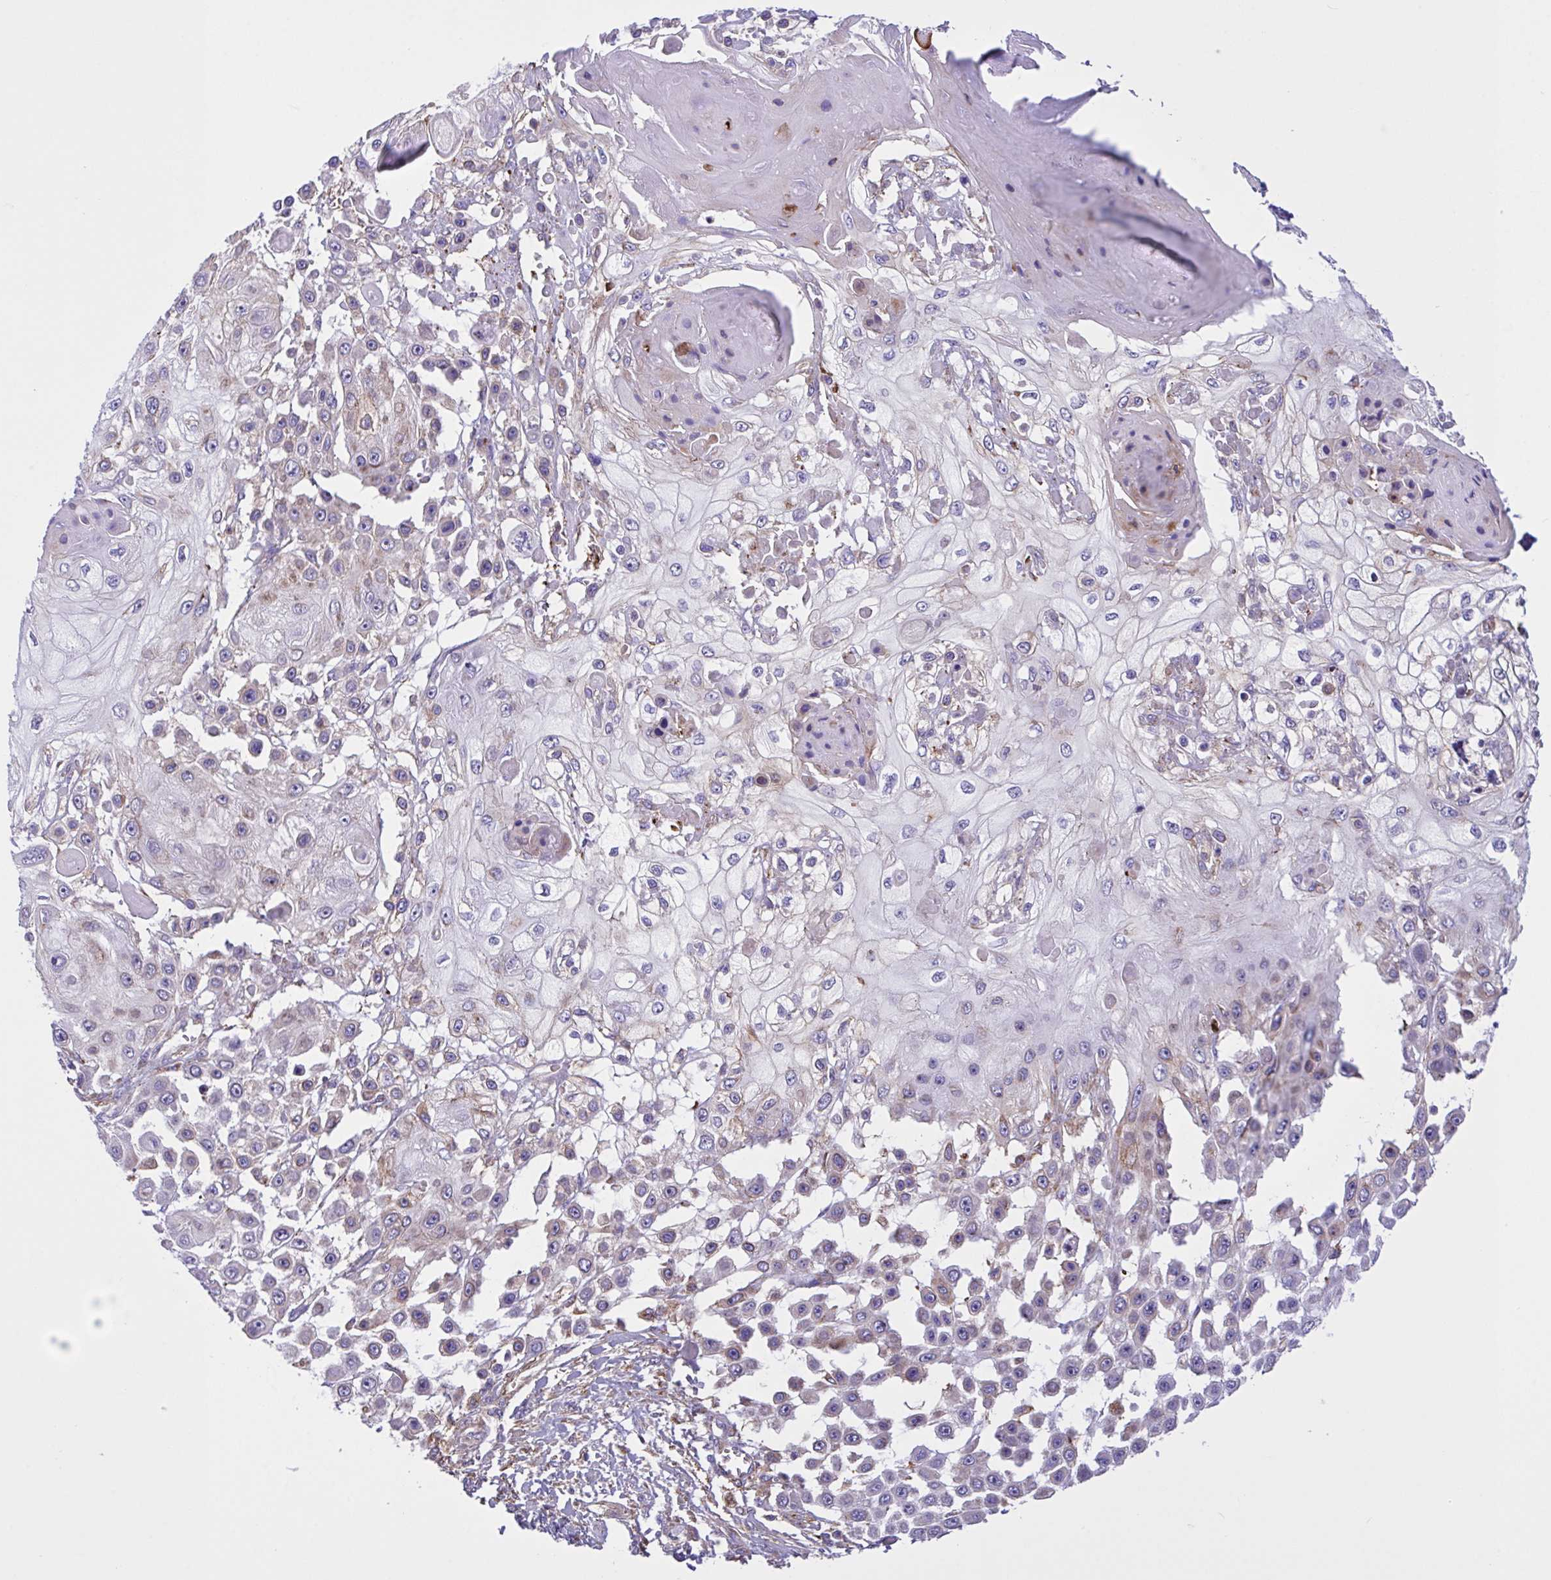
{"staining": {"intensity": "moderate", "quantity": "<25%", "location": "cytoplasmic/membranous"}, "tissue": "skin cancer", "cell_type": "Tumor cells", "image_type": "cancer", "snomed": [{"axis": "morphology", "description": "Squamous cell carcinoma, NOS"}, {"axis": "topography", "description": "Skin"}], "caption": "The micrograph demonstrates immunohistochemical staining of squamous cell carcinoma (skin). There is moderate cytoplasmic/membranous staining is identified in approximately <25% of tumor cells.", "gene": "OR51M1", "patient": {"sex": "male", "age": 67}}